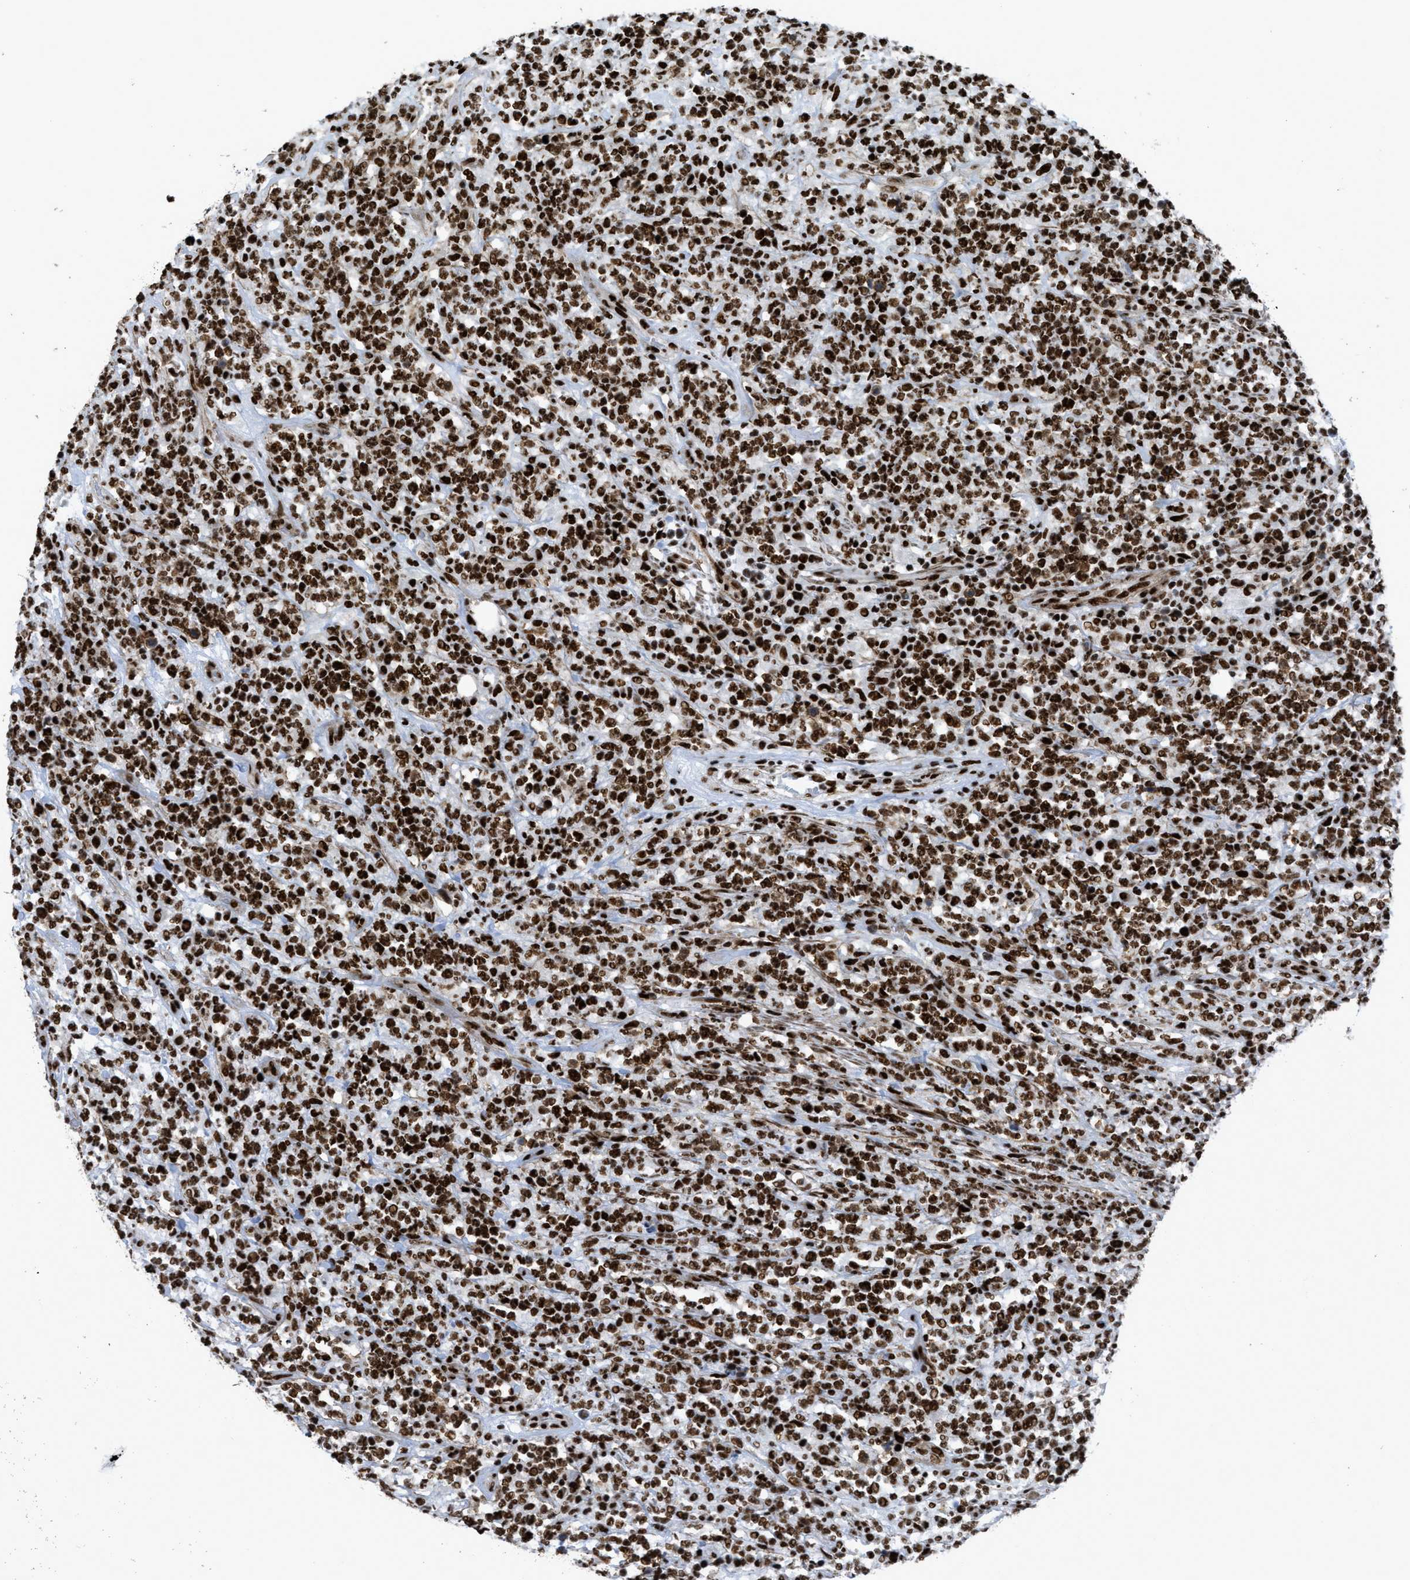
{"staining": {"intensity": "strong", "quantity": ">75%", "location": "nuclear"}, "tissue": "lymphoma", "cell_type": "Tumor cells", "image_type": "cancer", "snomed": [{"axis": "morphology", "description": "Malignant lymphoma, non-Hodgkin's type, High grade"}, {"axis": "topography", "description": "Soft tissue"}], "caption": "This is an image of immunohistochemistry staining of lymphoma, which shows strong expression in the nuclear of tumor cells.", "gene": "ZNF207", "patient": {"sex": "male", "age": 18}}